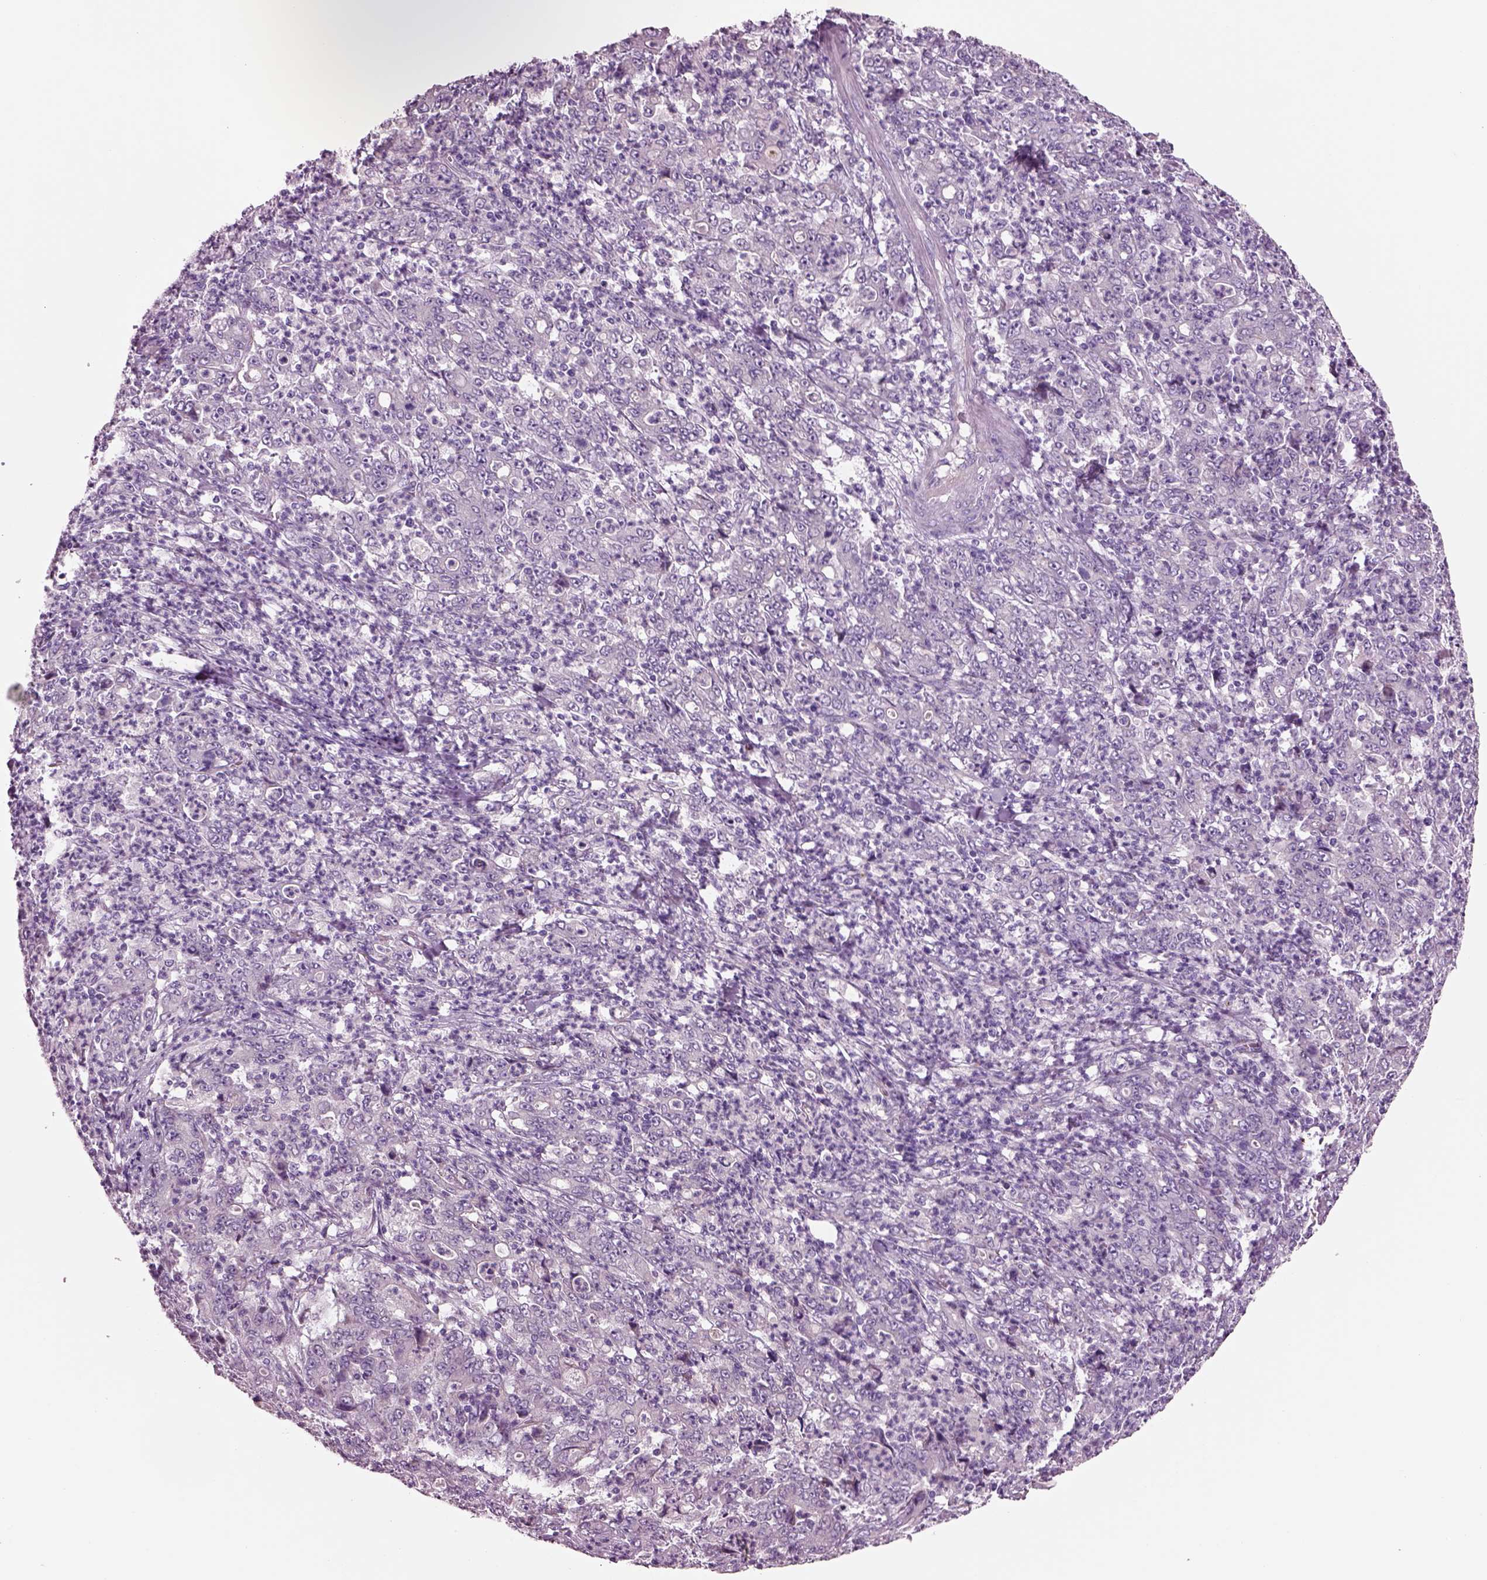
{"staining": {"intensity": "negative", "quantity": "none", "location": "none"}, "tissue": "stomach cancer", "cell_type": "Tumor cells", "image_type": "cancer", "snomed": [{"axis": "morphology", "description": "Adenocarcinoma, NOS"}, {"axis": "topography", "description": "Stomach, lower"}], "caption": "IHC micrograph of neoplastic tissue: adenocarcinoma (stomach) stained with DAB (3,3'-diaminobenzidine) shows no significant protein staining in tumor cells.", "gene": "PLPP7", "patient": {"sex": "female", "age": 71}}